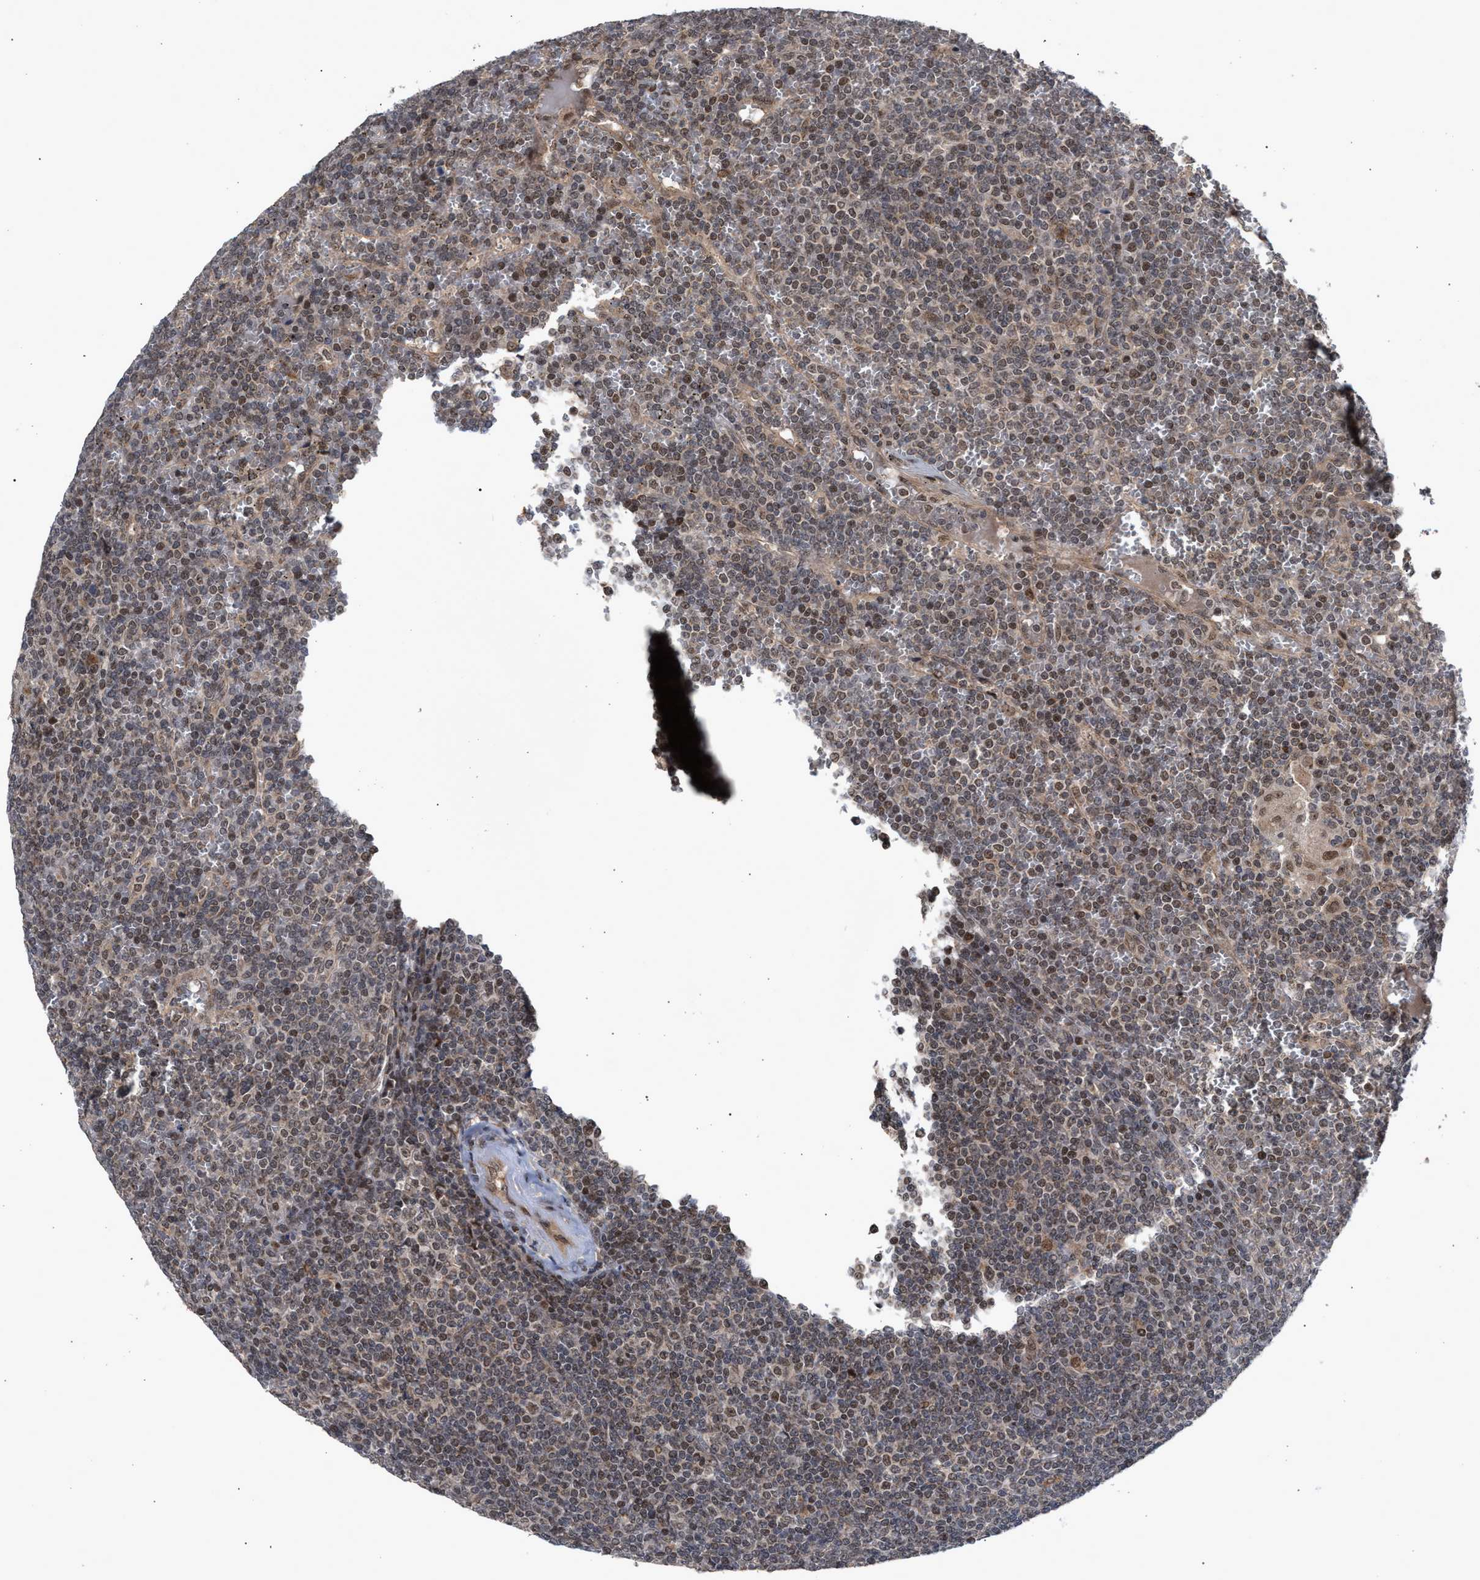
{"staining": {"intensity": "weak", "quantity": "25%-75%", "location": "nuclear"}, "tissue": "lymphoma", "cell_type": "Tumor cells", "image_type": "cancer", "snomed": [{"axis": "morphology", "description": "Malignant lymphoma, non-Hodgkin's type, Low grade"}, {"axis": "topography", "description": "Spleen"}], "caption": "Immunohistochemistry (IHC) histopathology image of neoplastic tissue: human lymphoma stained using immunohistochemistry displays low levels of weak protein expression localized specifically in the nuclear of tumor cells, appearing as a nuclear brown color.", "gene": "MKNK2", "patient": {"sex": "female", "age": 19}}